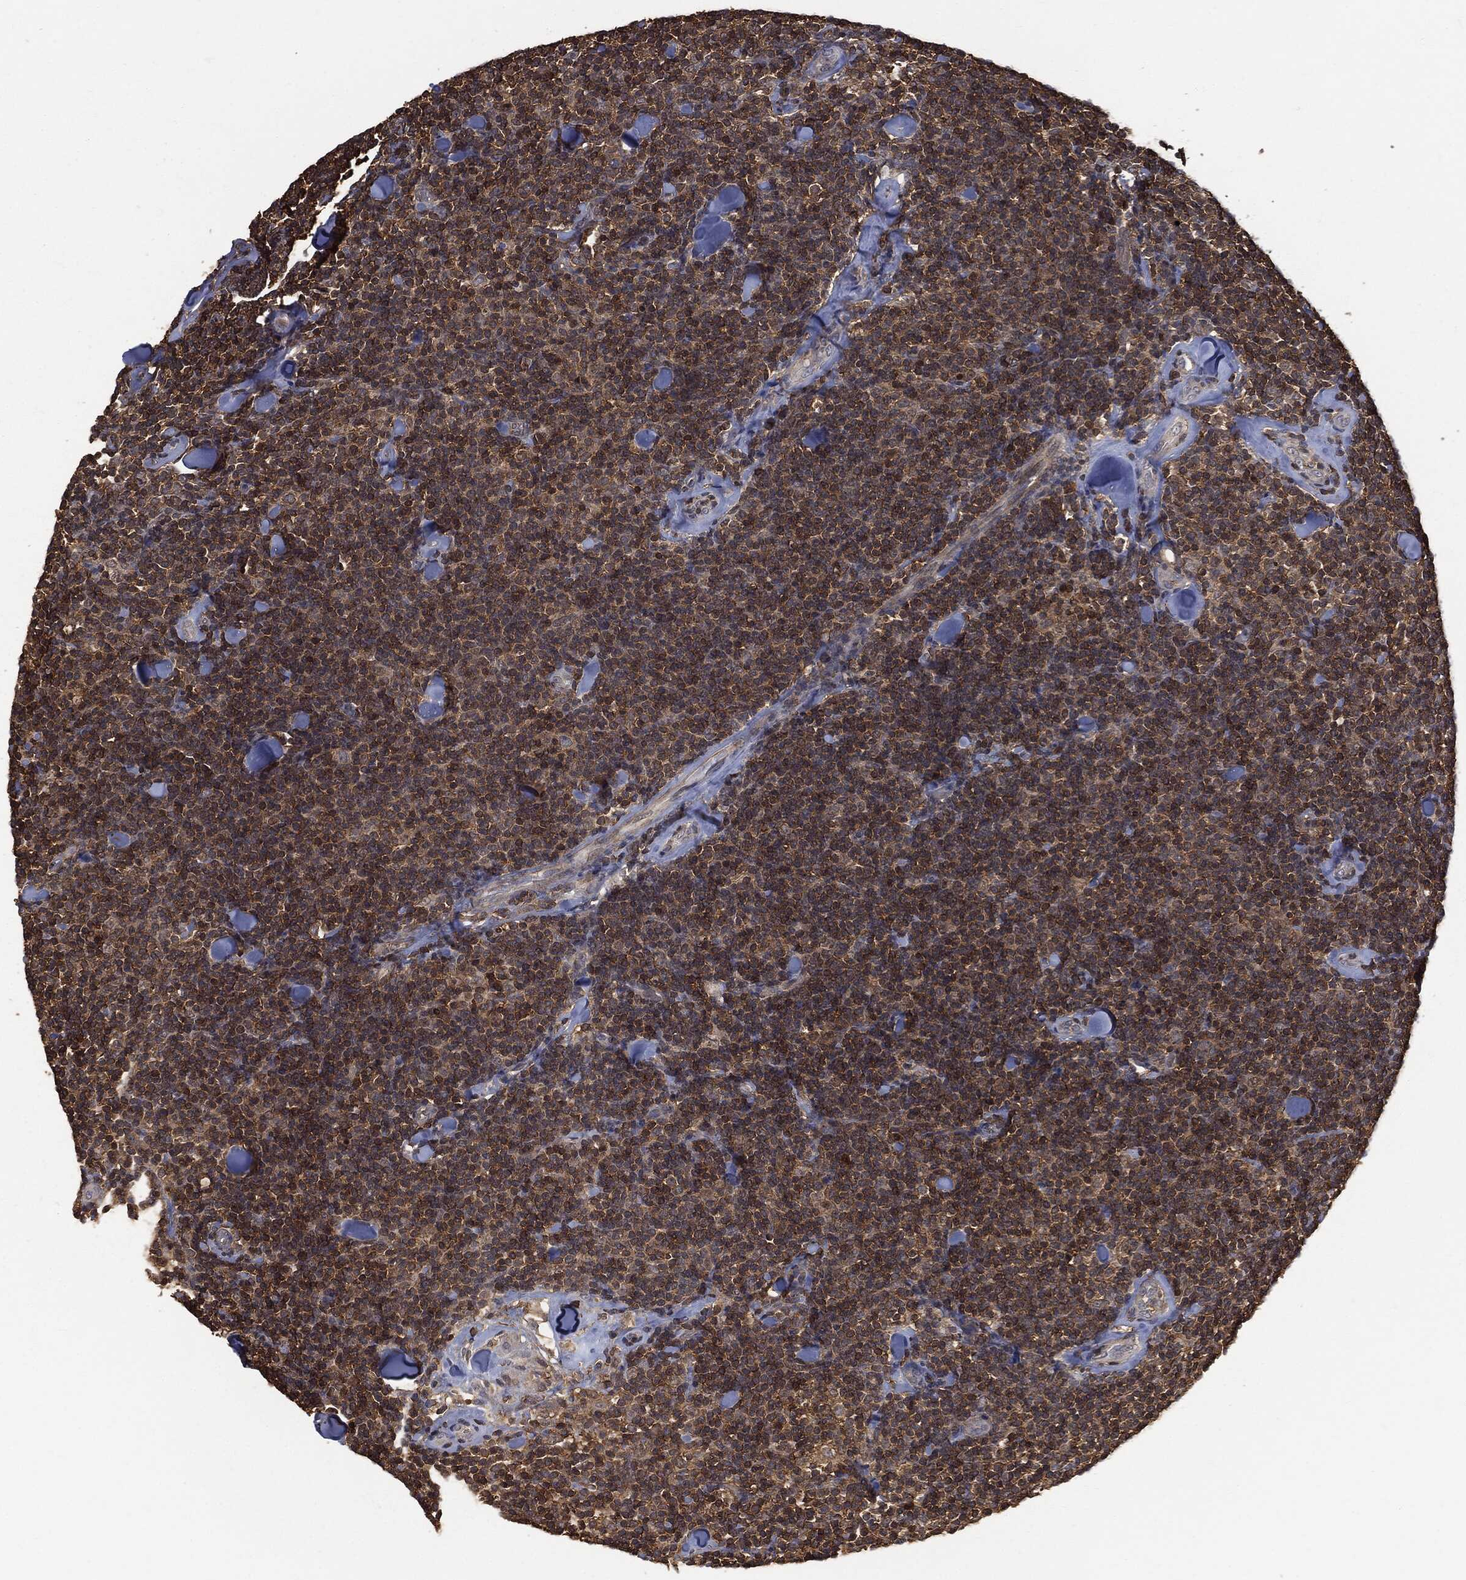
{"staining": {"intensity": "strong", "quantity": ">75%", "location": "cytoplasmic/membranous"}, "tissue": "lymphoma", "cell_type": "Tumor cells", "image_type": "cancer", "snomed": [{"axis": "morphology", "description": "Malignant lymphoma, non-Hodgkin's type, Low grade"}, {"axis": "topography", "description": "Lymph node"}], "caption": "Immunohistochemical staining of human malignant lymphoma, non-Hodgkin's type (low-grade) demonstrates strong cytoplasmic/membranous protein staining in about >75% of tumor cells. Using DAB (3,3'-diaminobenzidine) (brown) and hematoxylin (blue) stains, captured at high magnification using brightfield microscopy.", "gene": "PSMB10", "patient": {"sex": "female", "age": 56}}